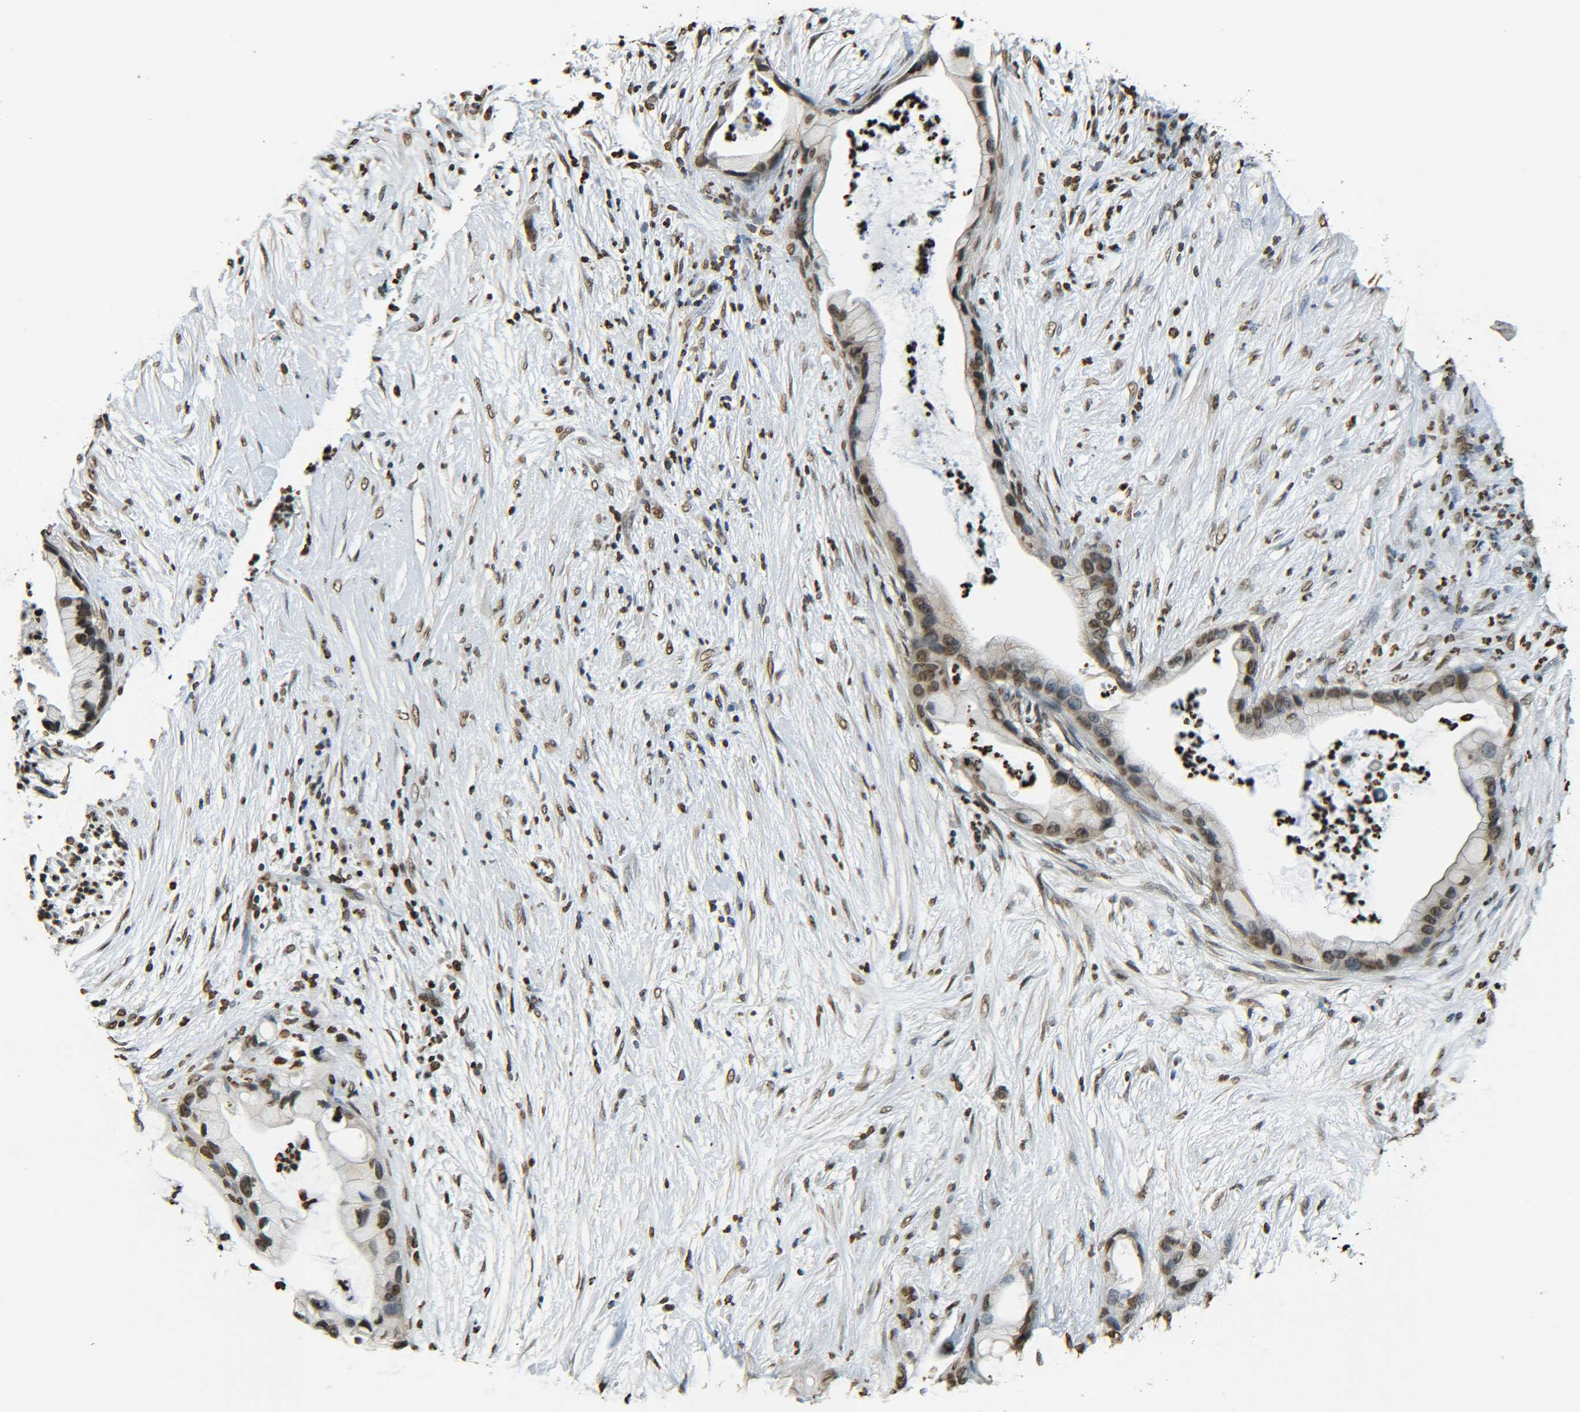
{"staining": {"intensity": "moderate", "quantity": ">75%", "location": "nuclear"}, "tissue": "pancreatic cancer", "cell_type": "Tumor cells", "image_type": "cancer", "snomed": [{"axis": "morphology", "description": "Adenocarcinoma, NOS"}, {"axis": "topography", "description": "Pancreas"}], "caption": "Immunohistochemical staining of human pancreatic cancer reveals medium levels of moderate nuclear protein expression in approximately >75% of tumor cells. The protein of interest is stained brown, and the nuclei are stained in blue (DAB (3,3'-diaminobenzidine) IHC with brightfield microscopy, high magnification).", "gene": "H4C16", "patient": {"sex": "female", "age": 59}}